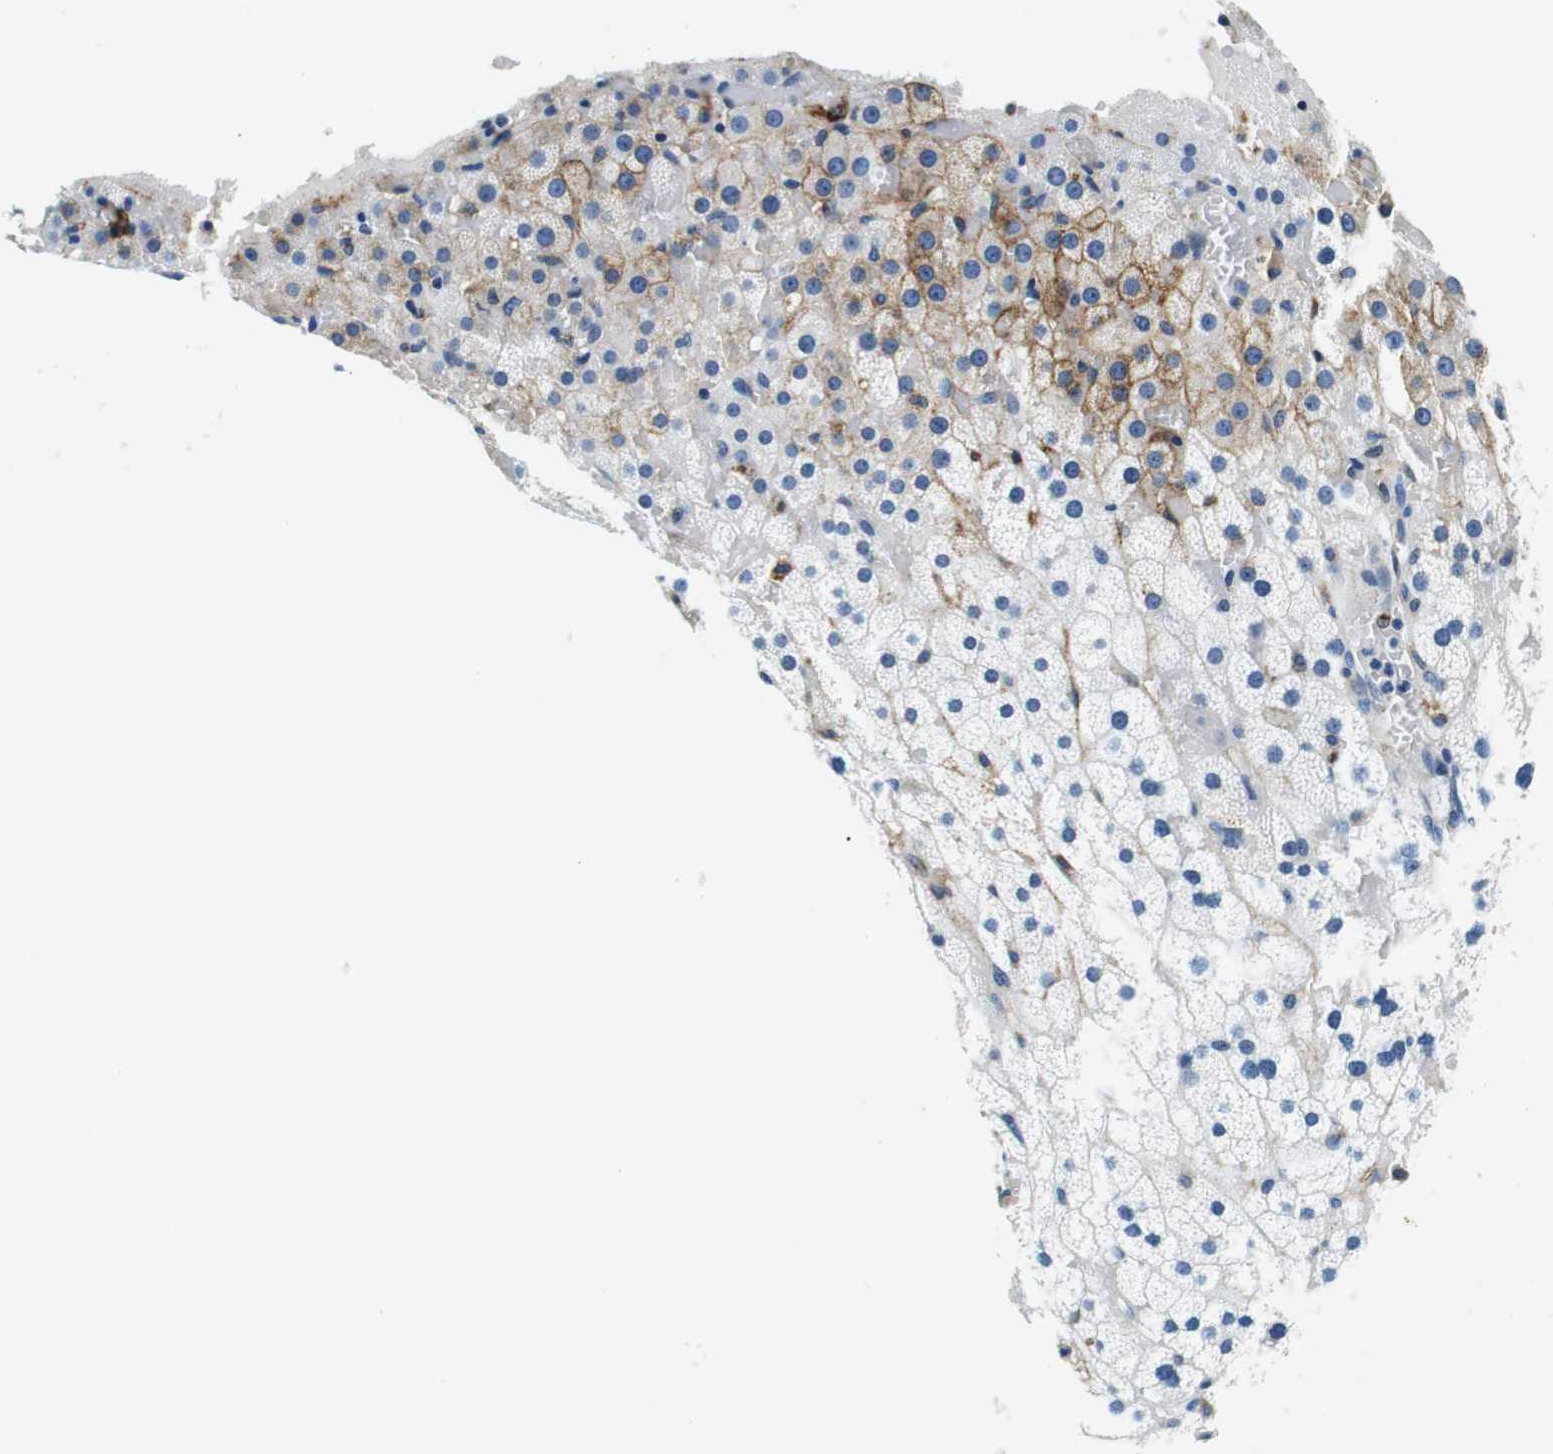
{"staining": {"intensity": "weak", "quantity": "<25%", "location": "cytoplasmic/membranous"}, "tissue": "adrenal gland", "cell_type": "Glandular cells", "image_type": "normal", "snomed": [{"axis": "morphology", "description": "Normal tissue, NOS"}, {"axis": "topography", "description": "Adrenal gland"}], "caption": "The histopathology image exhibits no significant staining in glandular cells of adrenal gland.", "gene": "HLA", "patient": {"sex": "male", "age": 35}}